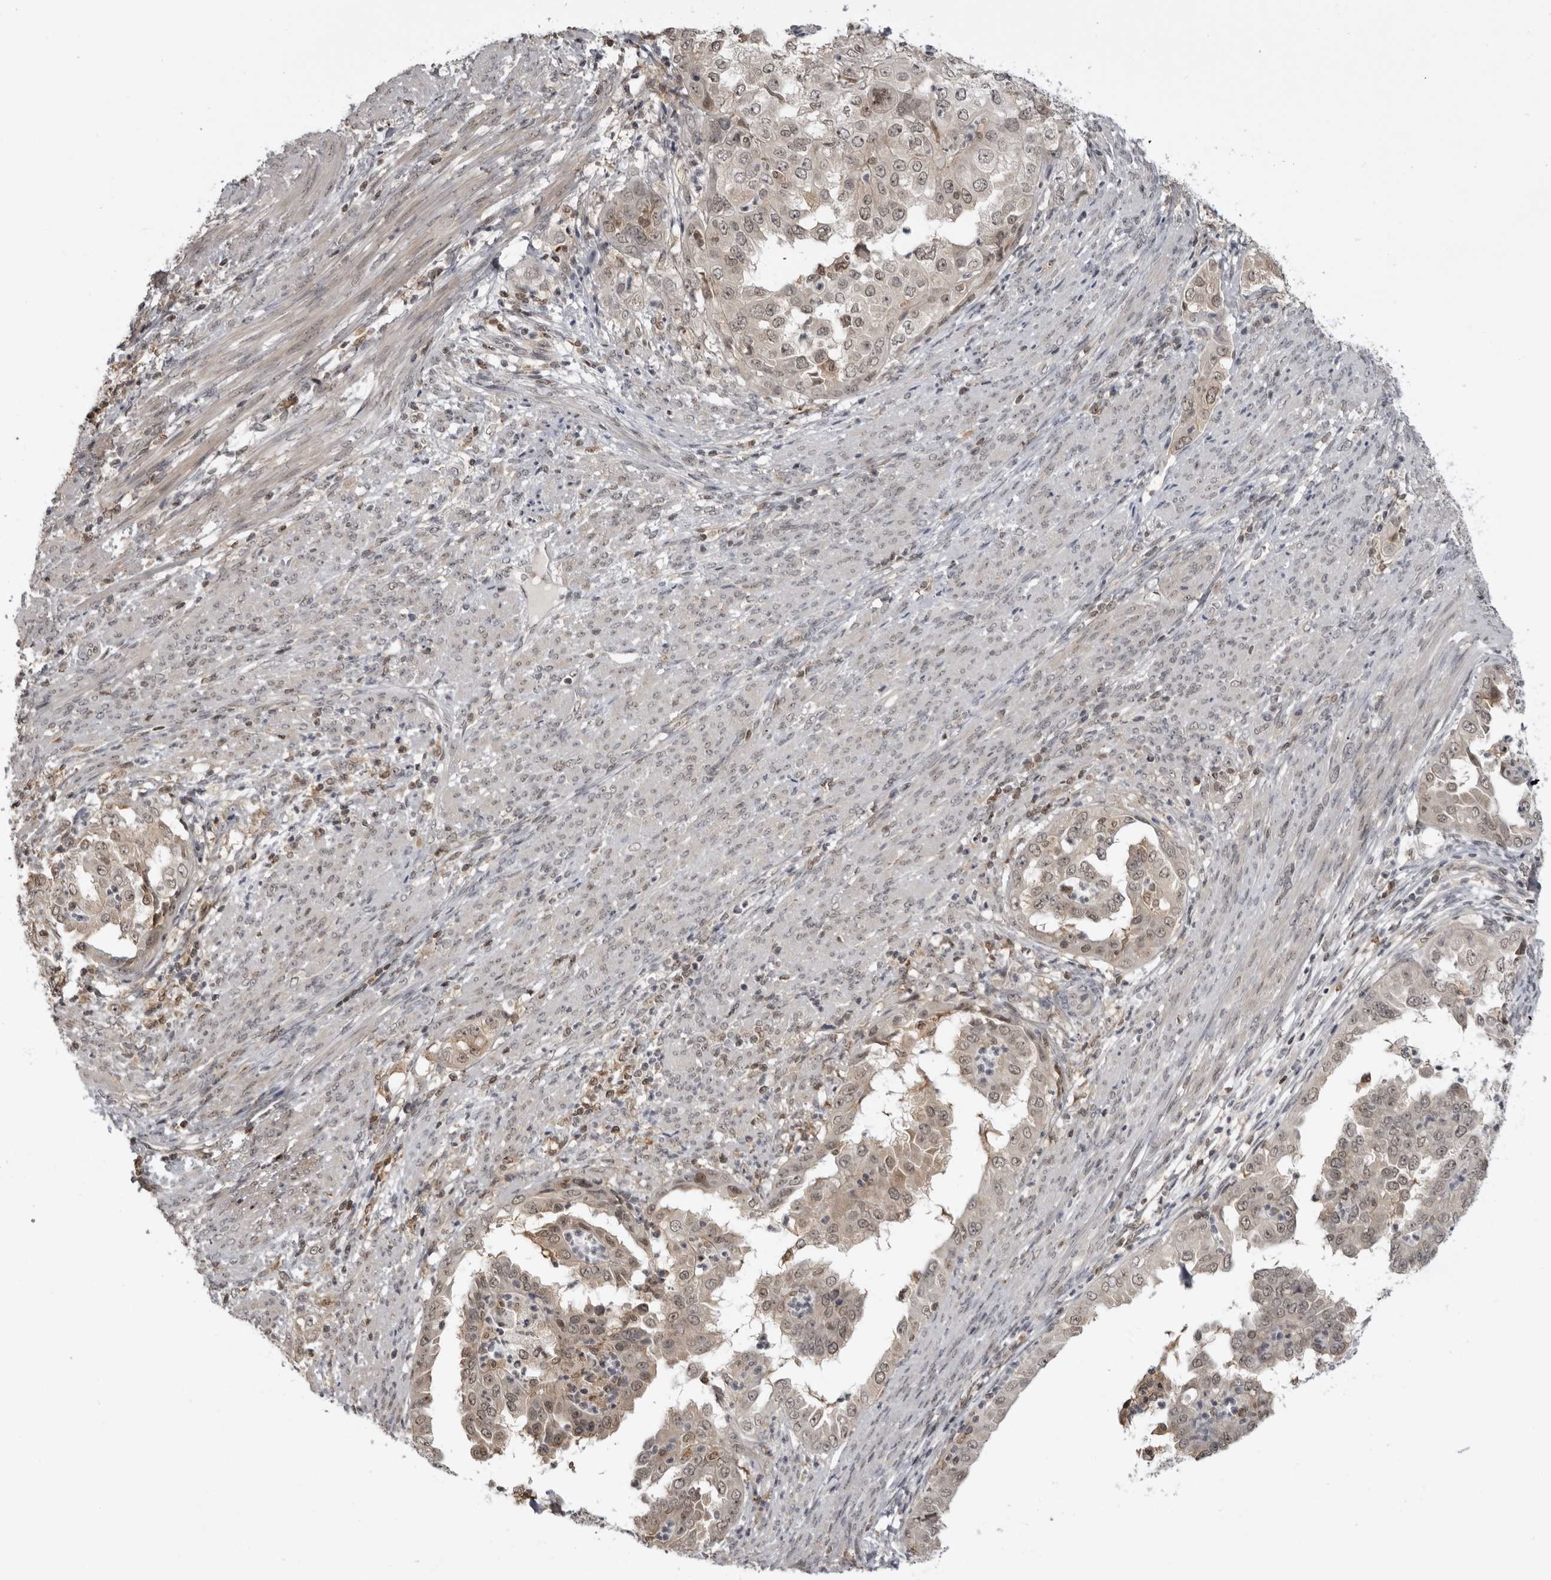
{"staining": {"intensity": "weak", "quantity": ">75%", "location": "cytoplasmic/membranous,nuclear"}, "tissue": "endometrial cancer", "cell_type": "Tumor cells", "image_type": "cancer", "snomed": [{"axis": "morphology", "description": "Adenocarcinoma, NOS"}, {"axis": "topography", "description": "Endometrium"}], "caption": "Immunohistochemistry histopathology image of endometrial adenocarcinoma stained for a protein (brown), which displays low levels of weak cytoplasmic/membranous and nuclear positivity in approximately >75% of tumor cells.", "gene": "PDCL3", "patient": {"sex": "female", "age": 85}}